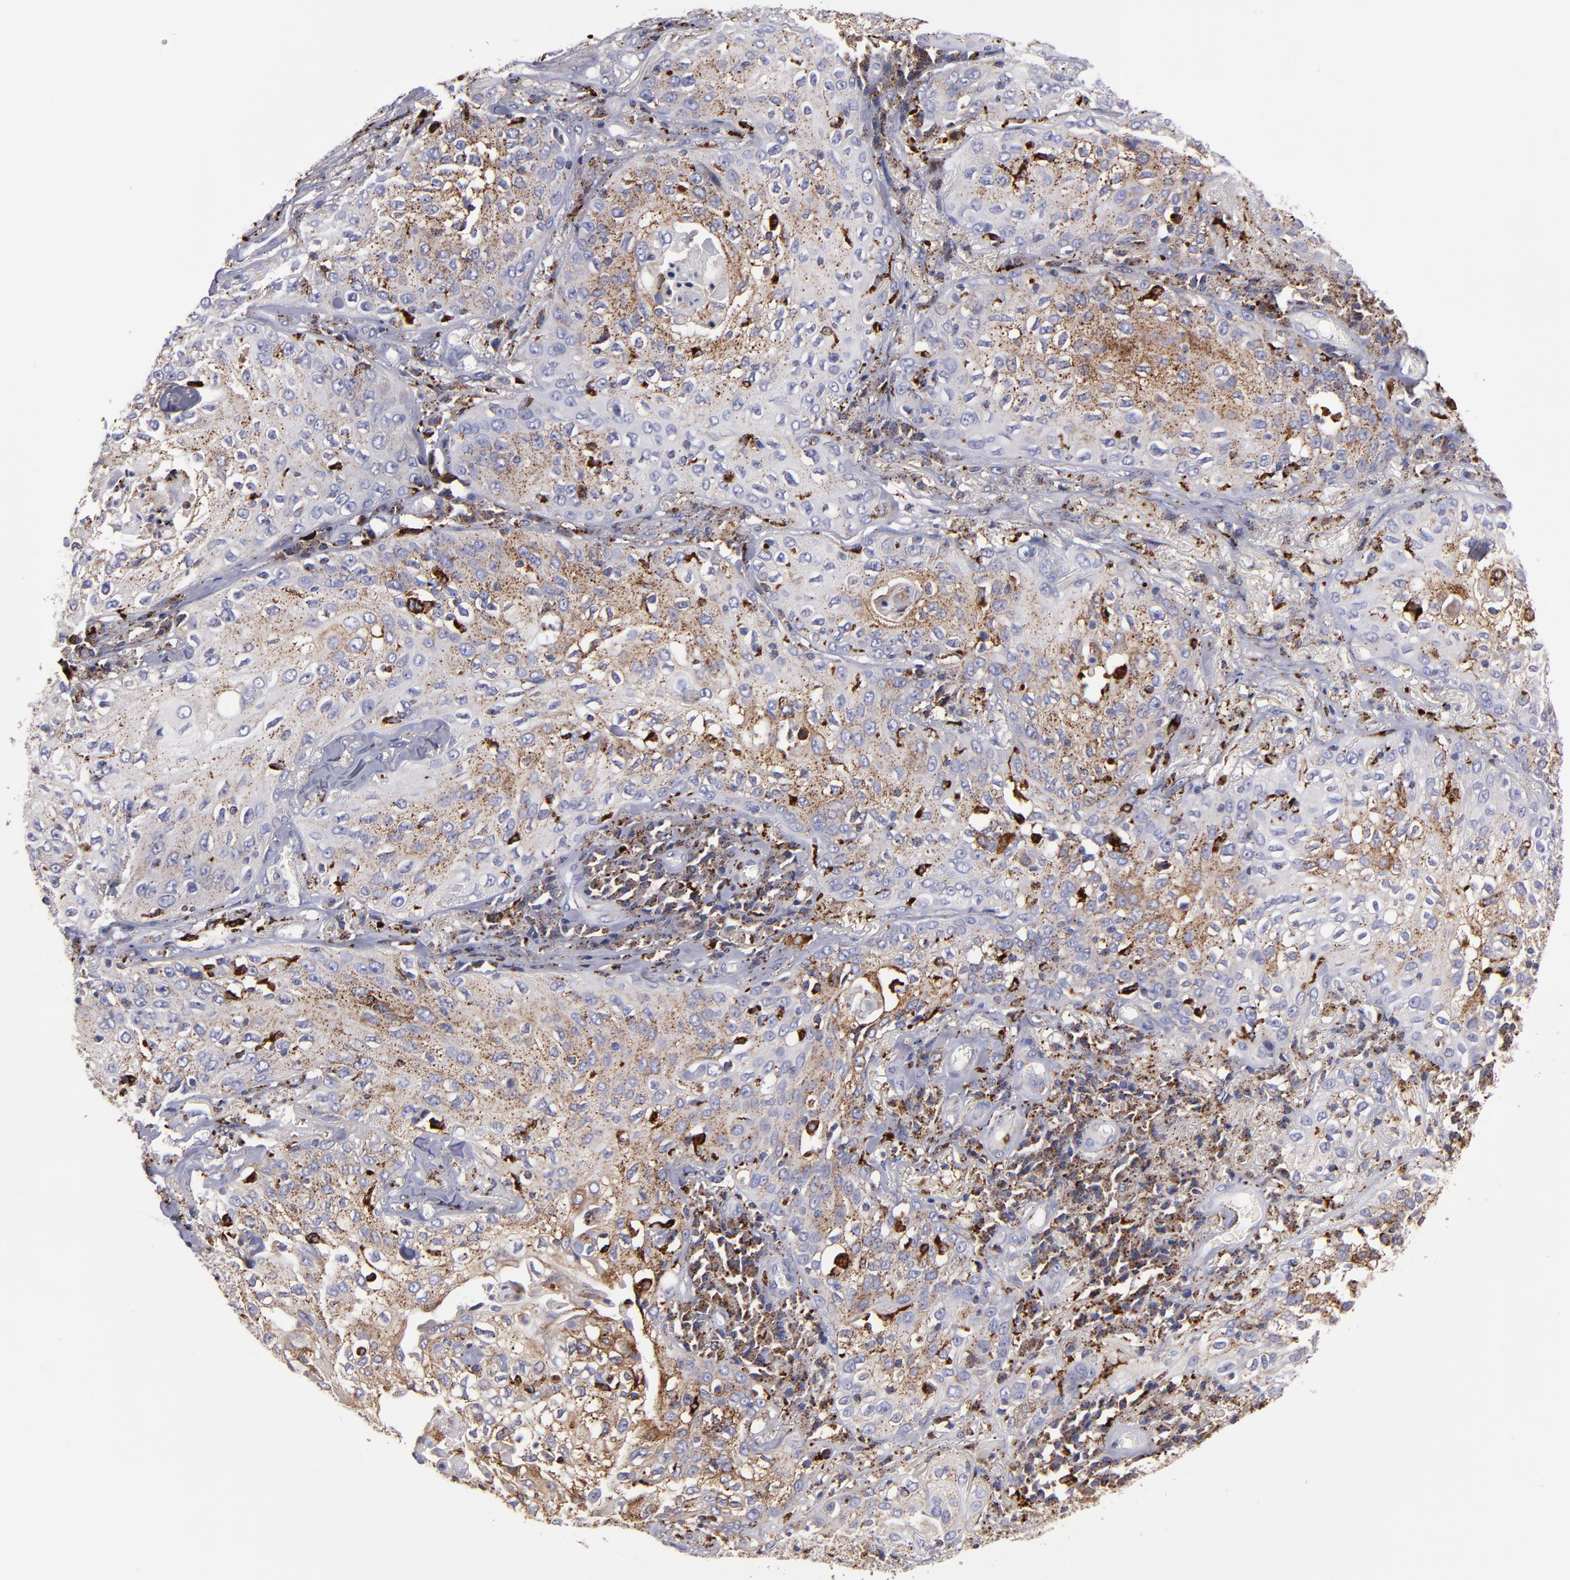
{"staining": {"intensity": "moderate", "quantity": ">75%", "location": "cytoplasmic/membranous"}, "tissue": "skin cancer", "cell_type": "Tumor cells", "image_type": "cancer", "snomed": [{"axis": "morphology", "description": "Squamous cell carcinoma, NOS"}, {"axis": "topography", "description": "Skin"}], "caption": "Protein expression analysis of human skin cancer reveals moderate cytoplasmic/membranous expression in about >75% of tumor cells.", "gene": "CTSS", "patient": {"sex": "male", "age": 65}}